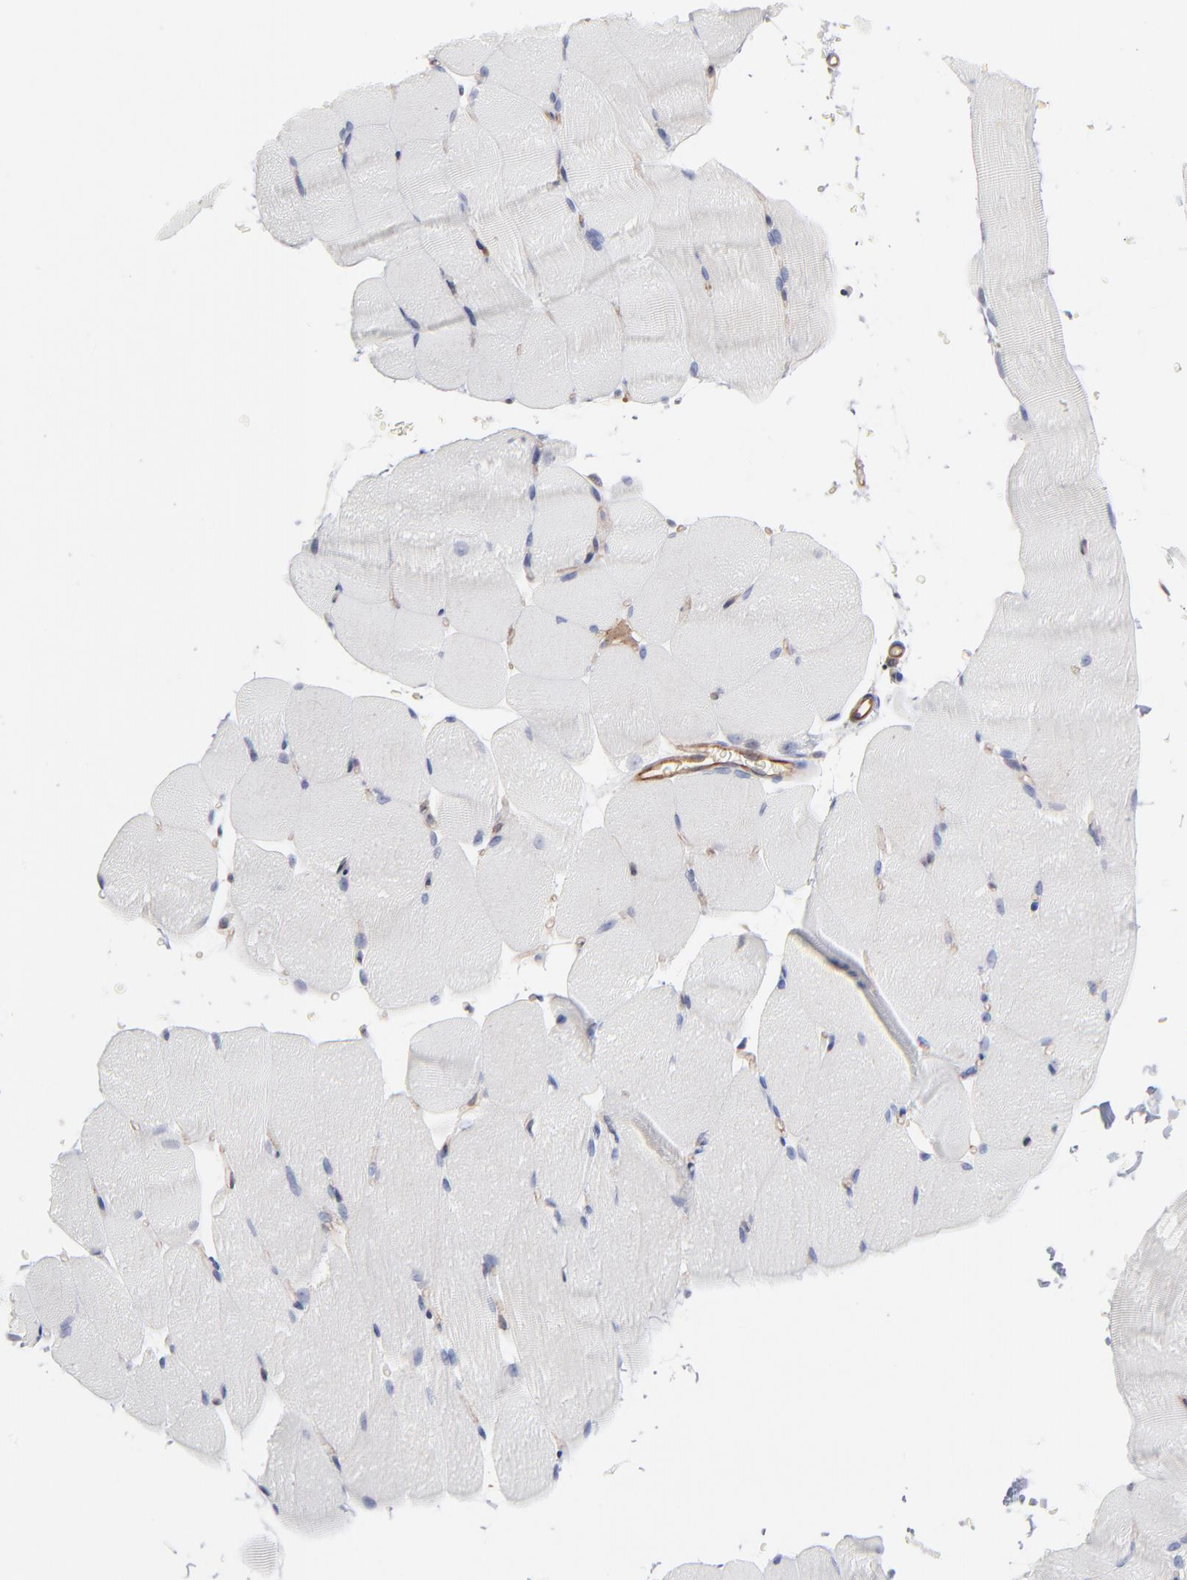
{"staining": {"intensity": "negative", "quantity": "none", "location": "none"}, "tissue": "skeletal muscle", "cell_type": "Myocytes", "image_type": "normal", "snomed": [{"axis": "morphology", "description": "Normal tissue, NOS"}, {"axis": "topography", "description": "Skeletal muscle"}], "caption": "DAB (3,3'-diaminobenzidine) immunohistochemical staining of unremarkable skeletal muscle shows no significant positivity in myocytes. (Stains: DAB (3,3'-diaminobenzidine) immunohistochemistry (IHC) with hematoxylin counter stain, Microscopy: brightfield microscopy at high magnification).", "gene": "PXN", "patient": {"sex": "female", "age": 37}}